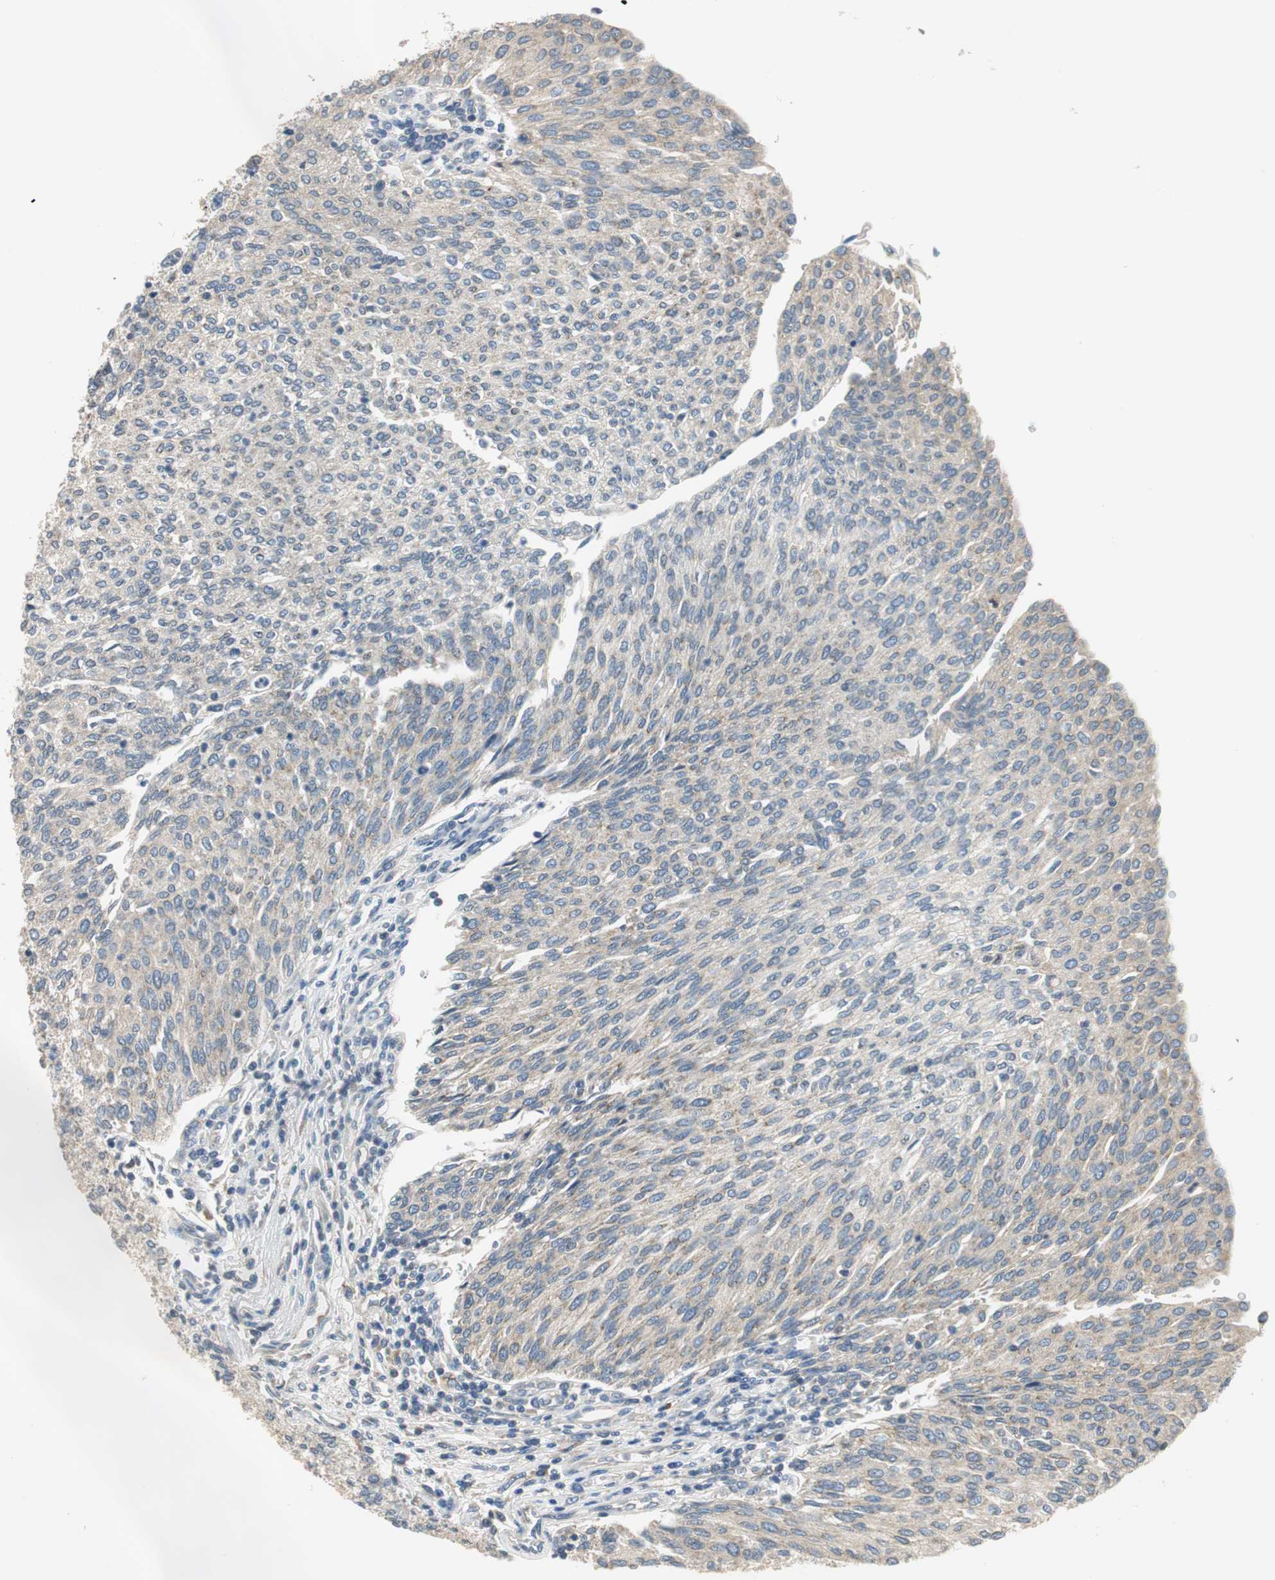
{"staining": {"intensity": "weak", "quantity": ">75%", "location": "cytoplasmic/membranous"}, "tissue": "urothelial cancer", "cell_type": "Tumor cells", "image_type": "cancer", "snomed": [{"axis": "morphology", "description": "Urothelial carcinoma, Low grade"}, {"axis": "topography", "description": "Urinary bladder"}], "caption": "Immunohistochemistry (IHC) photomicrograph of neoplastic tissue: urothelial cancer stained using immunohistochemistry (IHC) reveals low levels of weak protein expression localized specifically in the cytoplasmic/membranous of tumor cells, appearing as a cytoplasmic/membranous brown color.", "gene": "MTIF2", "patient": {"sex": "female", "age": 79}}